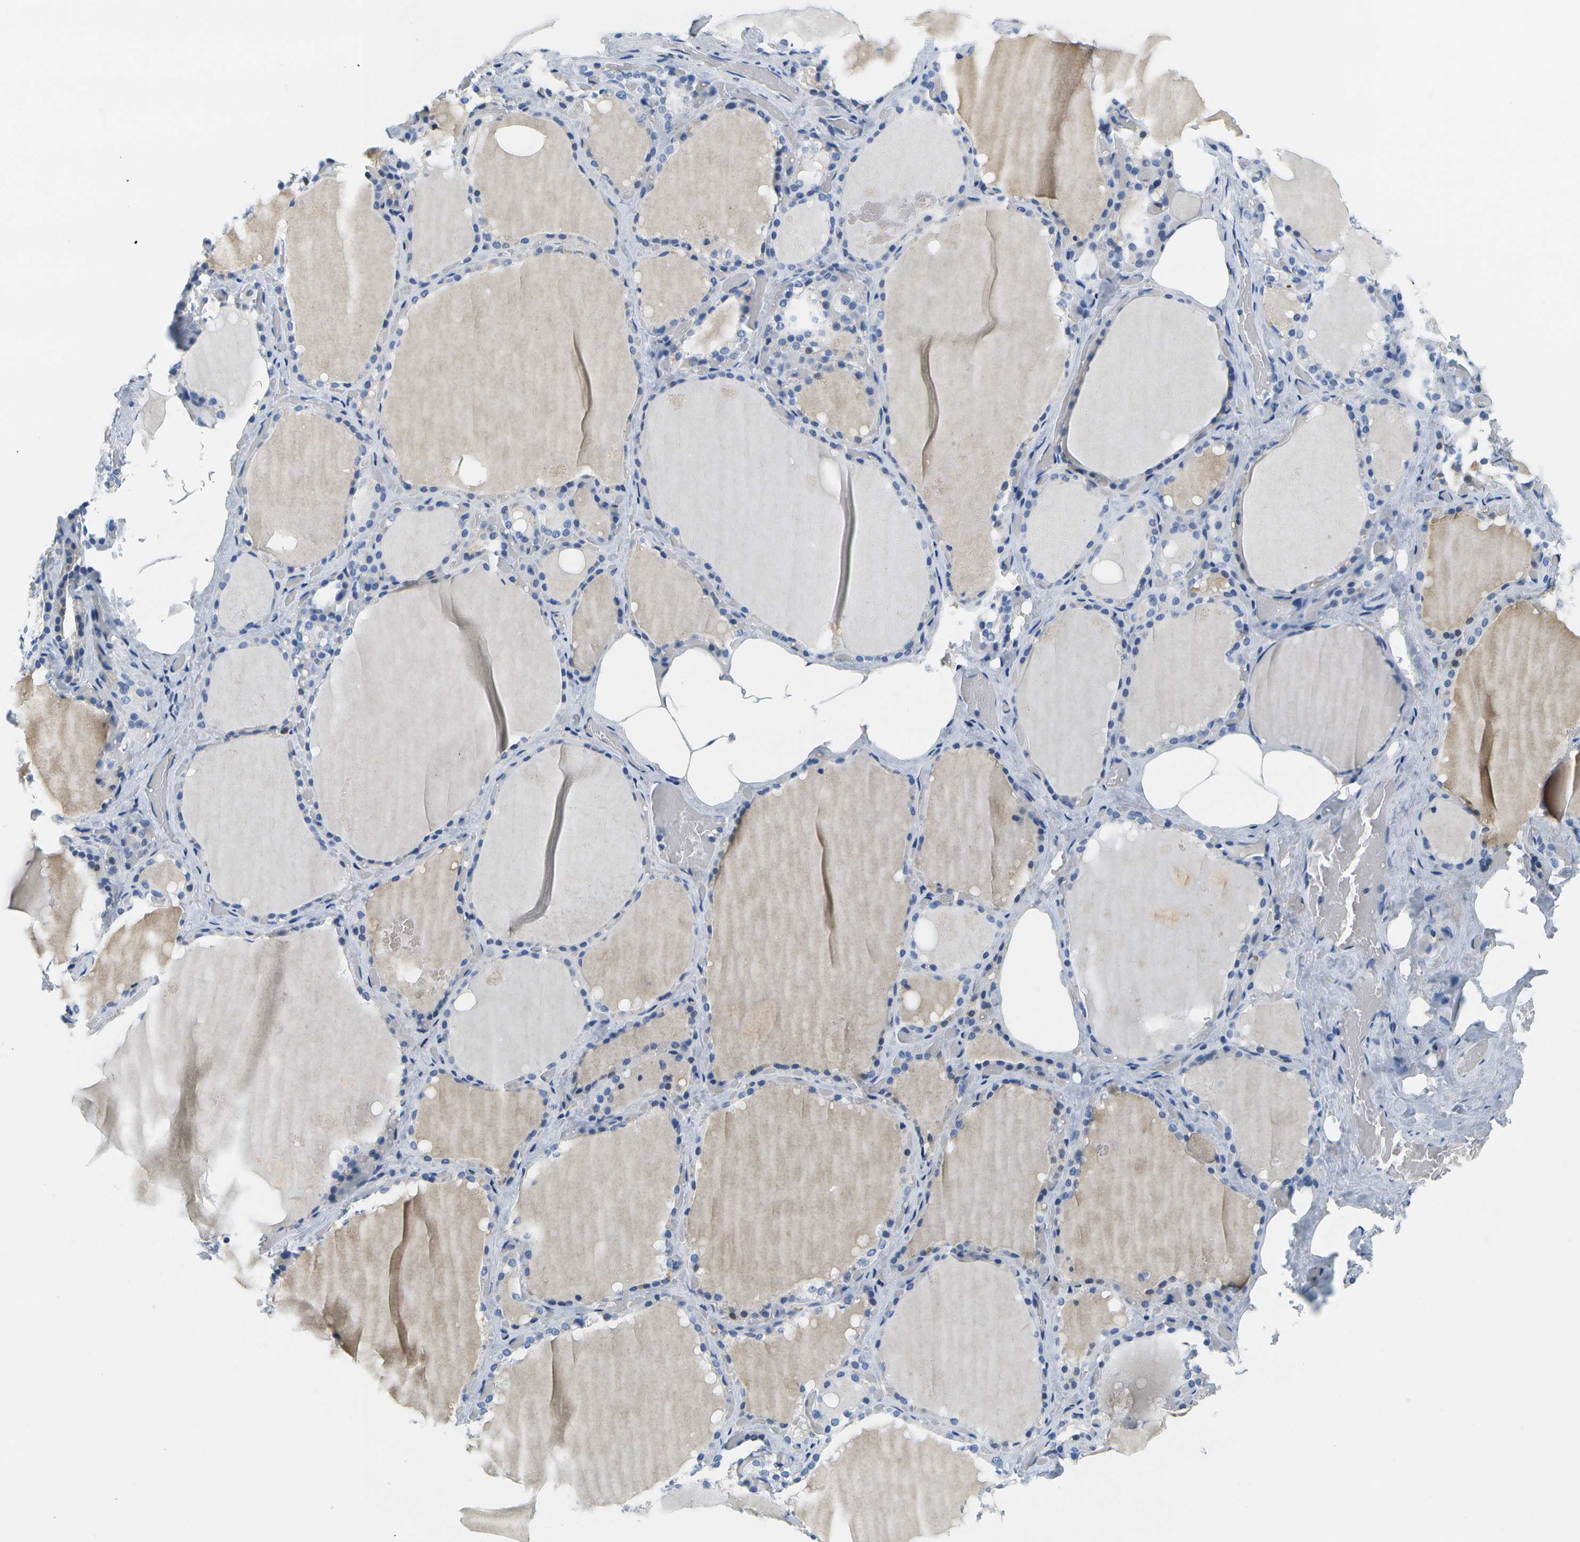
{"staining": {"intensity": "negative", "quantity": "none", "location": "none"}, "tissue": "thyroid gland", "cell_type": "Glandular cells", "image_type": "normal", "snomed": [{"axis": "morphology", "description": "Normal tissue, NOS"}, {"axis": "topography", "description": "Thyroid gland"}], "caption": "Image shows no protein staining in glandular cells of benign thyroid gland. (Brightfield microscopy of DAB IHC at high magnification).", "gene": "SERPINA1", "patient": {"sex": "male", "age": 61}}